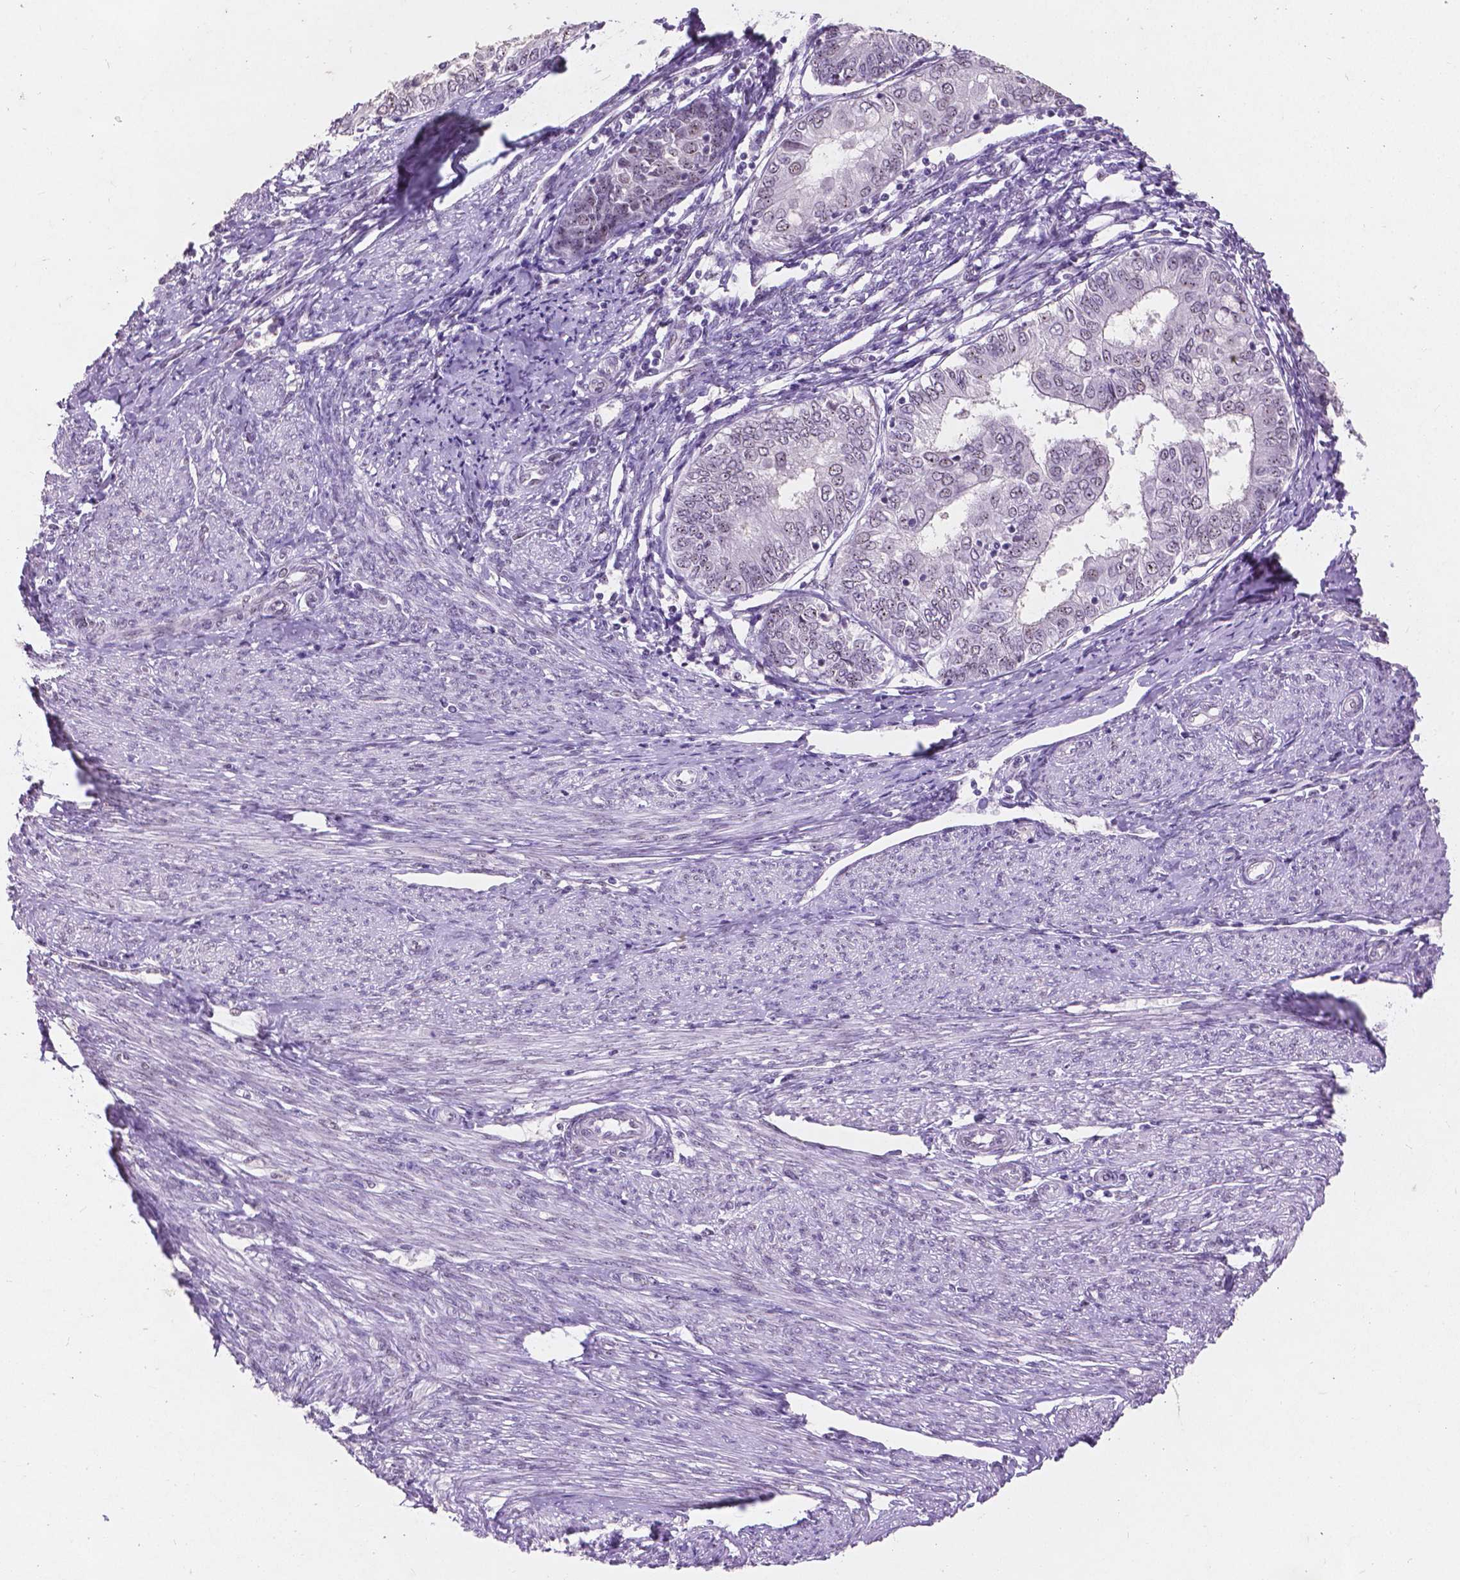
{"staining": {"intensity": "negative", "quantity": "none", "location": "none"}, "tissue": "endometrial cancer", "cell_type": "Tumor cells", "image_type": "cancer", "snomed": [{"axis": "morphology", "description": "Adenocarcinoma, NOS"}, {"axis": "topography", "description": "Endometrium"}], "caption": "Endometrial cancer (adenocarcinoma) stained for a protein using immunohistochemistry (IHC) demonstrates no staining tumor cells.", "gene": "COIL", "patient": {"sex": "female", "age": 68}}